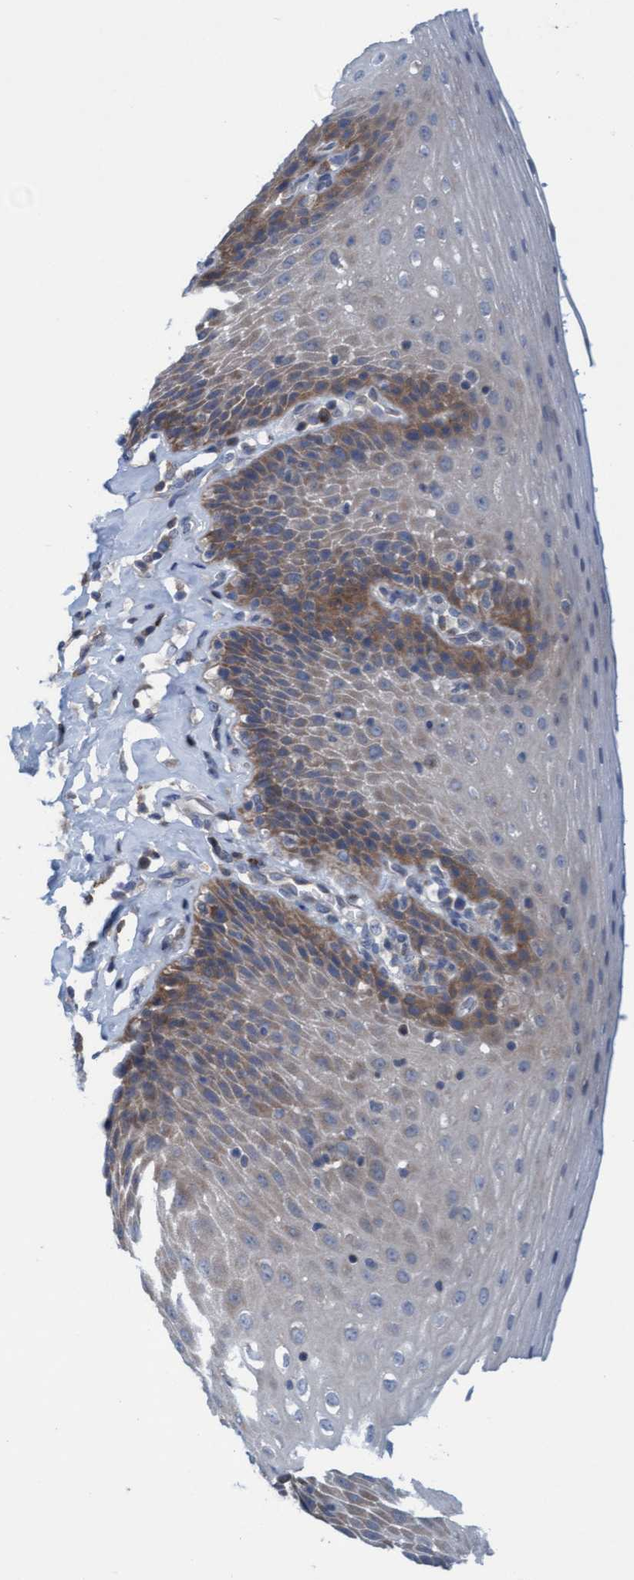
{"staining": {"intensity": "moderate", "quantity": "25%-75%", "location": "cytoplasmic/membranous"}, "tissue": "esophagus", "cell_type": "Squamous epithelial cells", "image_type": "normal", "snomed": [{"axis": "morphology", "description": "Normal tissue, NOS"}, {"axis": "topography", "description": "Esophagus"}], "caption": "Protein staining of unremarkable esophagus shows moderate cytoplasmic/membranous expression in approximately 25%-75% of squamous epithelial cells.", "gene": "KLHL25", "patient": {"sex": "female", "age": 61}}